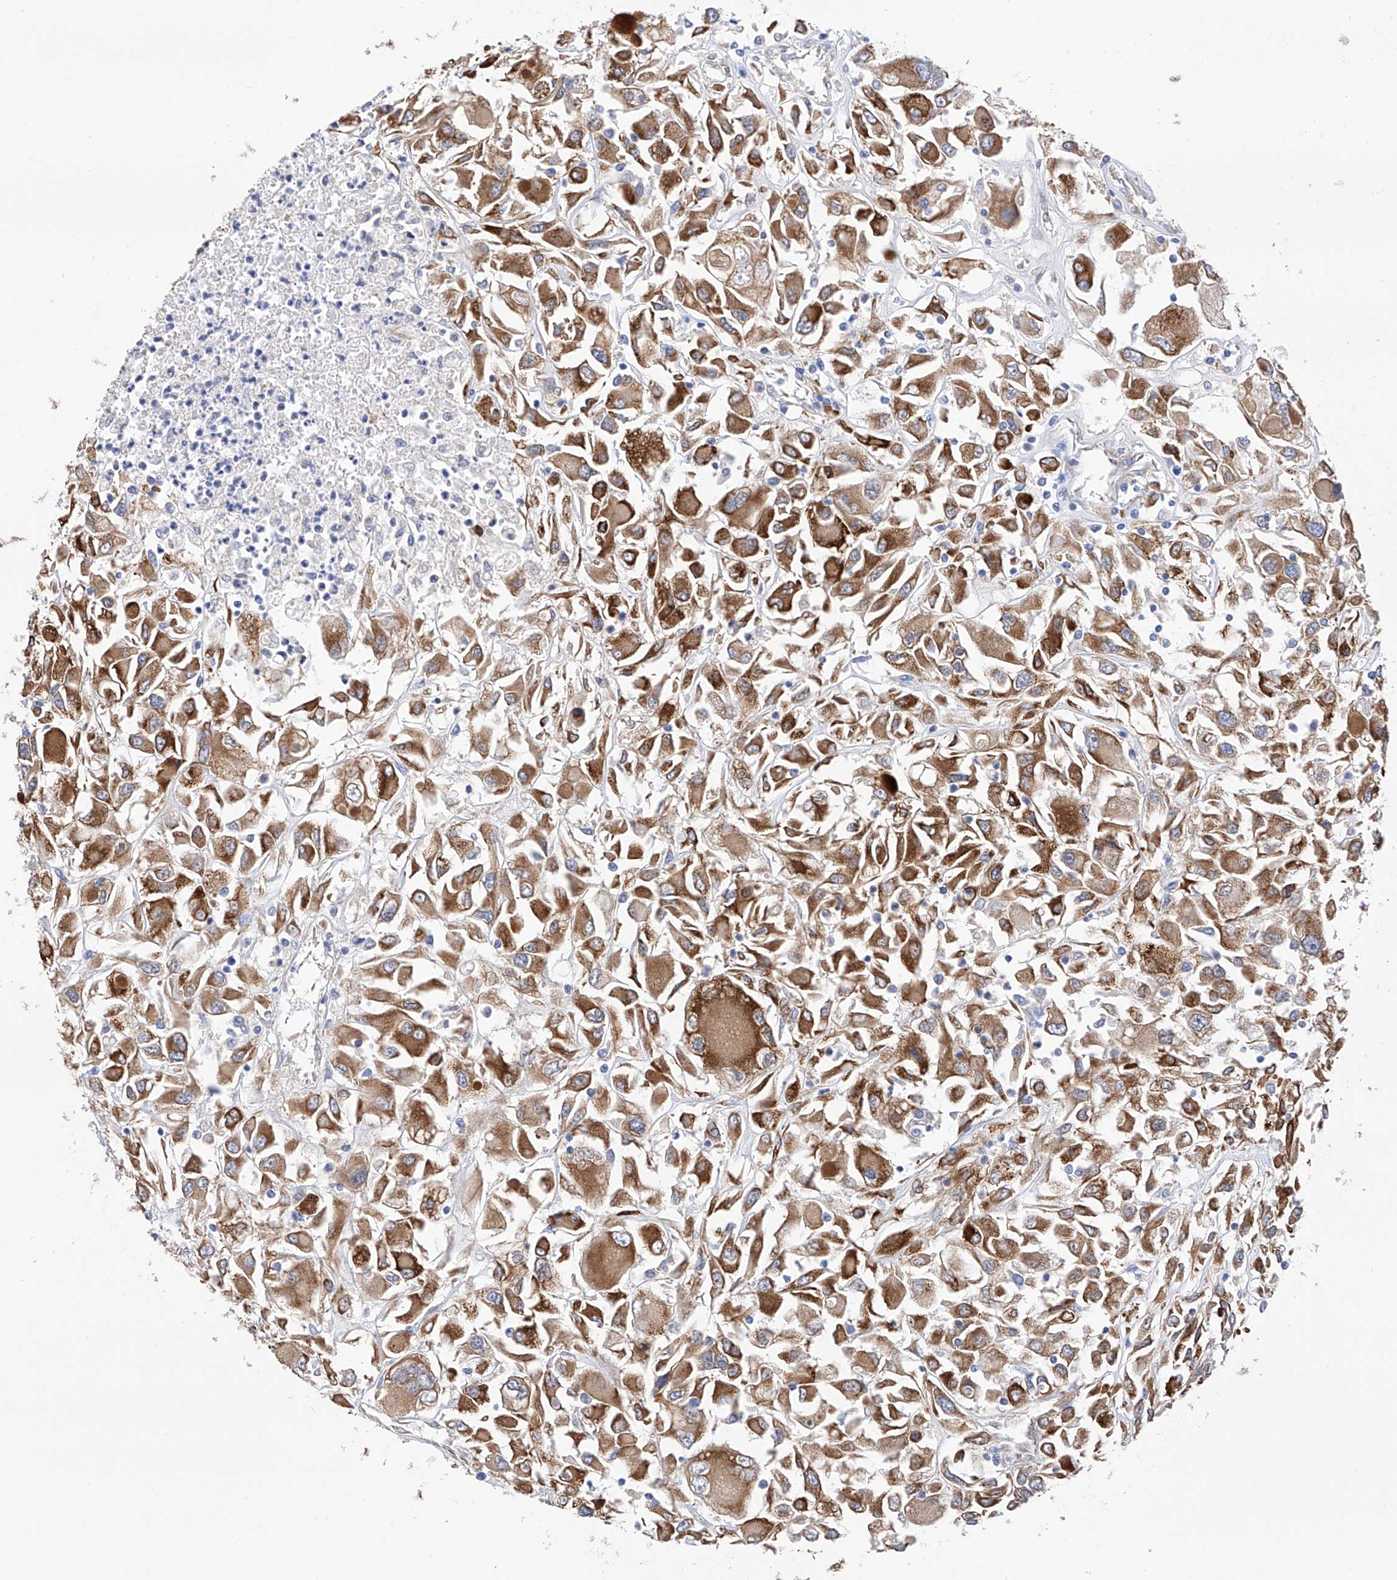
{"staining": {"intensity": "strong", "quantity": ">75%", "location": "cytoplasmic/membranous"}, "tissue": "renal cancer", "cell_type": "Tumor cells", "image_type": "cancer", "snomed": [{"axis": "morphology", "description": "Adenocarcinoma, NOS"}, {"axis": "topography", "description": "Kidney"}], "caption": "An immunohistochemistry (IHC) histopathology image of tumor tissue is shown. Protein staining in brown labels strong cytoplasmic/membranous positivity in renal cancer (adenocarcinoma) within tumor cells.", "gene": "PDIA5", "patient": {"sex": "female", "age": 52}}